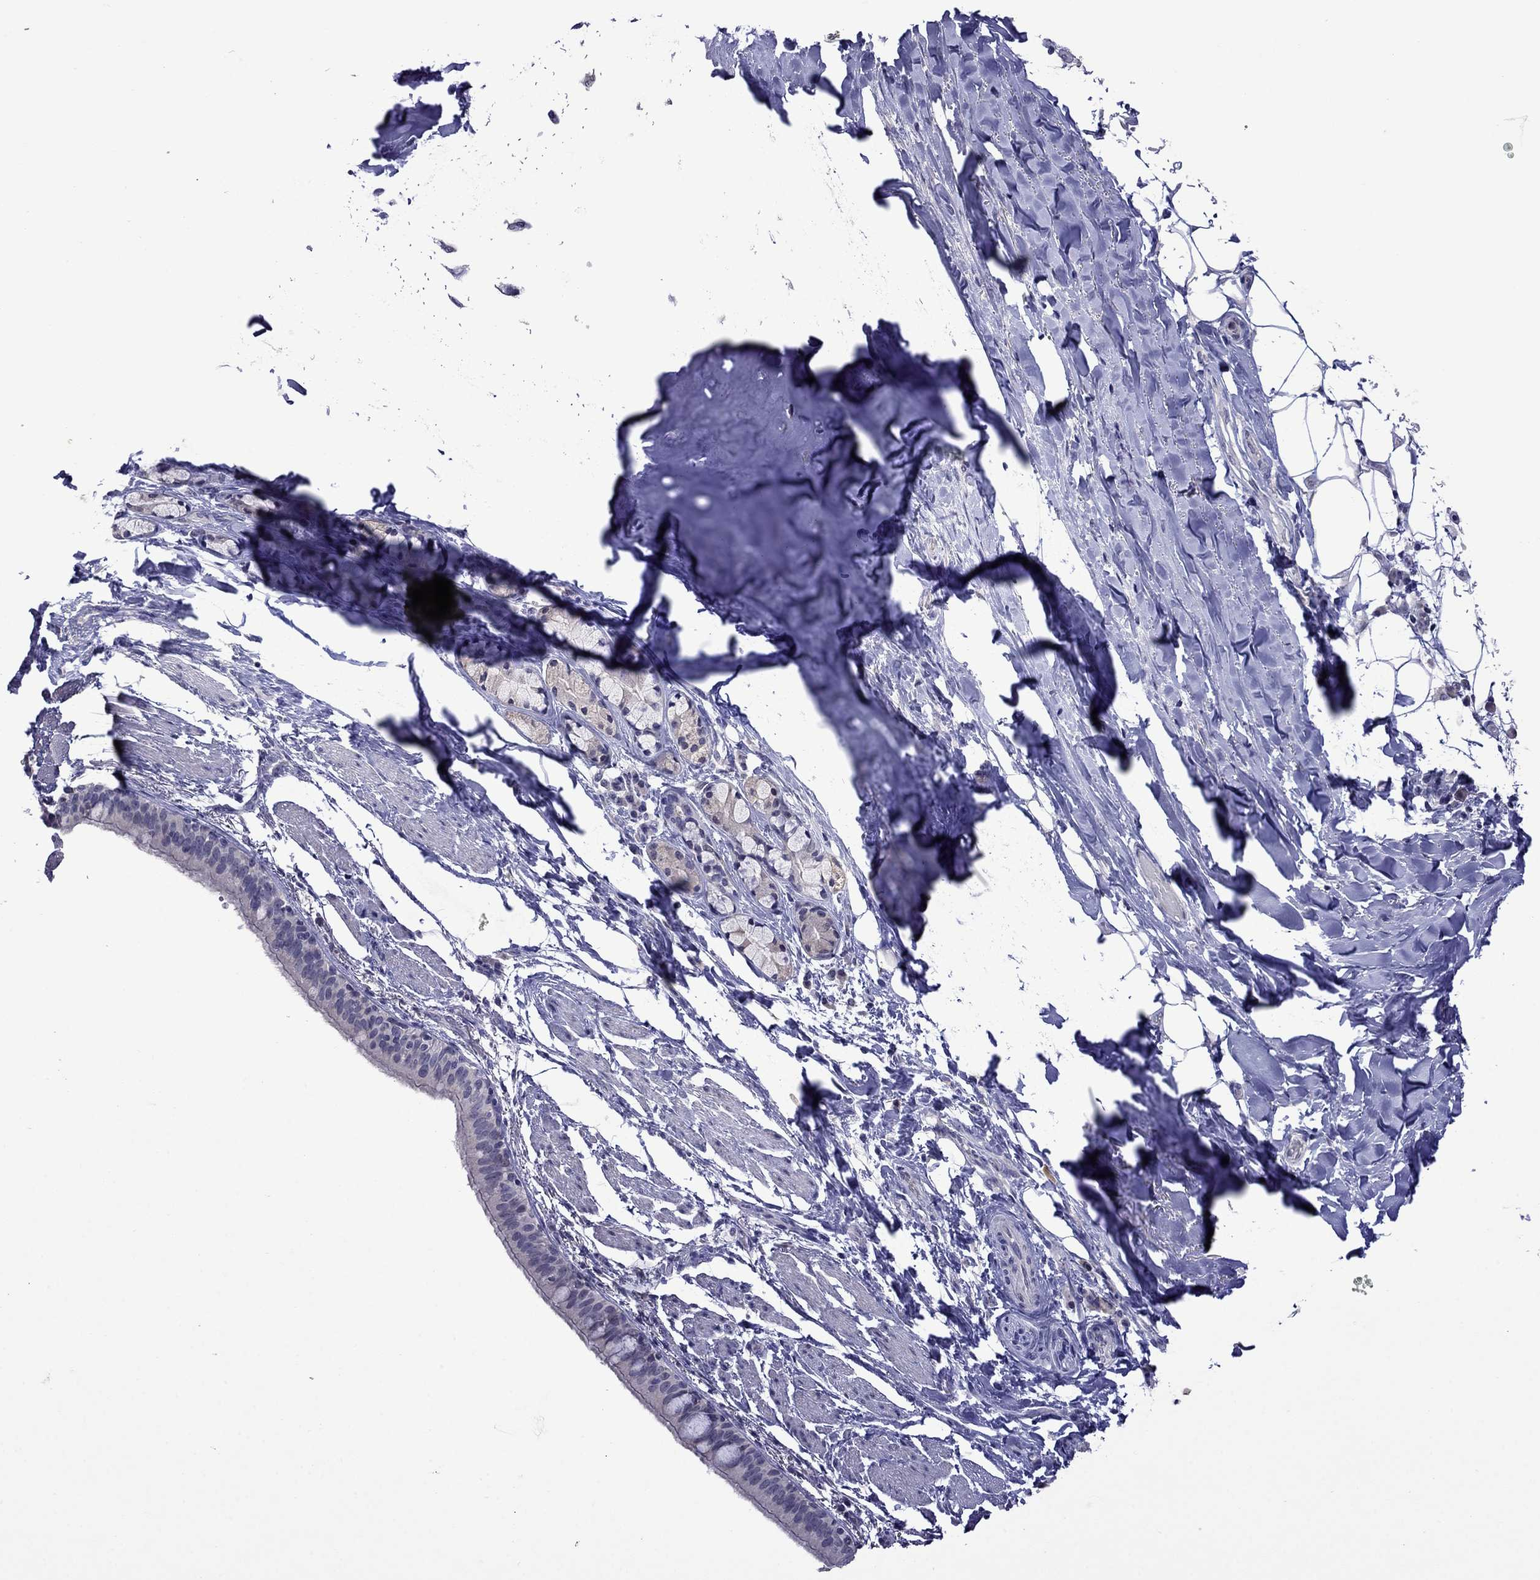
{"staining": {"intensity": "negative", "quantity": "none", "location": "none"}, "tissue": "bronchus", "cell_type": "Respiratory epithelial cells", "image_type": "normal", "snomed": [{"axis": "morphology", "description": "Normal tissue, NOS"}, {"axis": "morphology", "description": "Squamous cell carcinoma, NOS"}, {"axis": "topography", "description": "Bronchus"}, {"axis": "topography", "description": "Lung"}], "caption": "The IHC micrograph has no significant expression in respiratory epithelial cells of bronchus. (Brightfield microscopy of DAB (3,3'-diaminobenzidine) IHC at high magnification).", "gene": "STAR", "patient": {"sex": "male", "age": 69}}